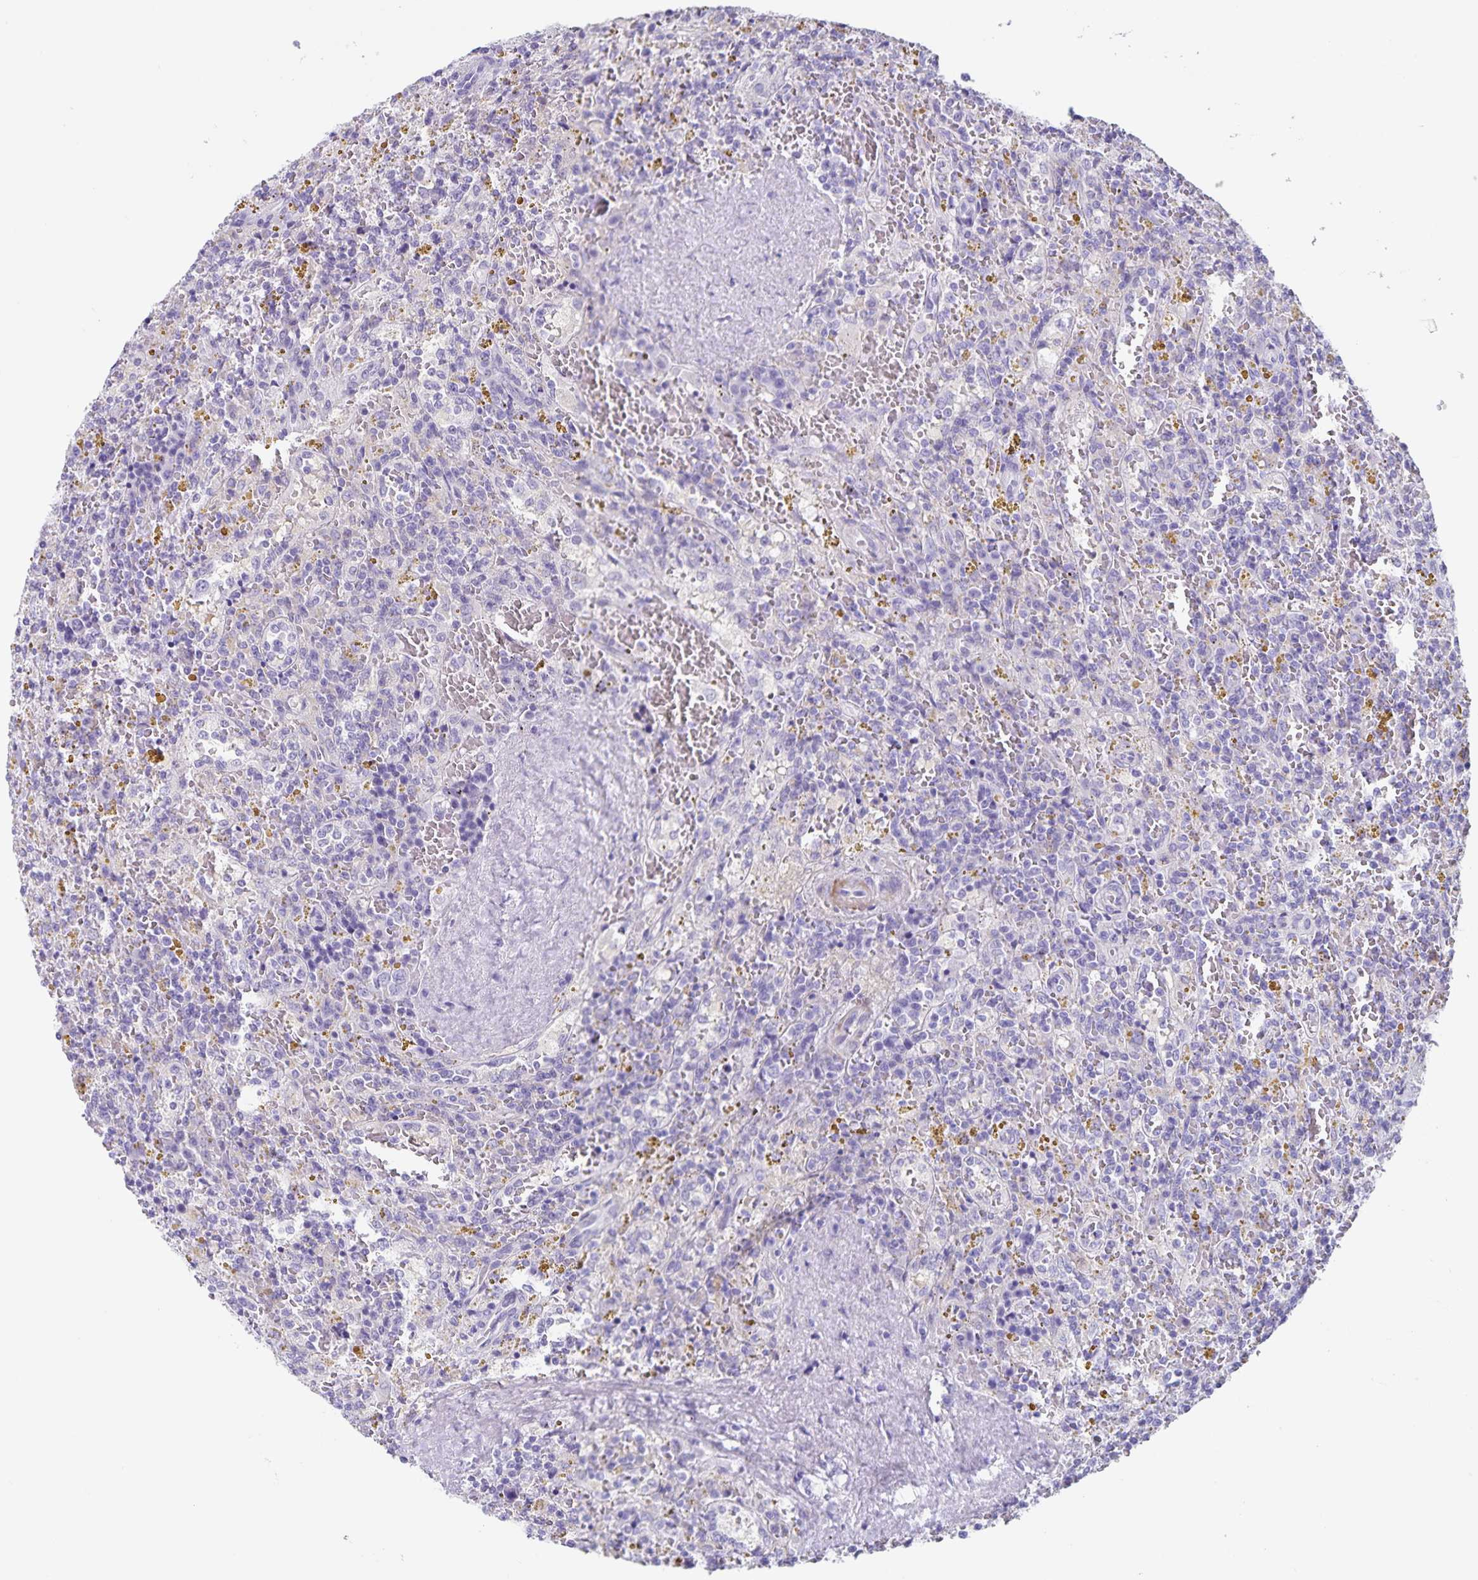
{"staining": {"intensity": "negative", "quantity": "none", "location": "none"}, "tissue": "lymphoma", "cell_type": "Tumor cells", "image_type": "cancer", "snomed": [{"axis": "morphology", "description": "Malignant lymphoma, non-Hodgkin's type, Low grade"}, {"axis": "topography", "description": "Spleen"}], "caption": "There is no significant positivity in tumor cells of malignant lymphoma, non-Hodgkin's type (low-grade).", "gene": "C11orf42", "patient": {"sex": "female", "age": 65}}